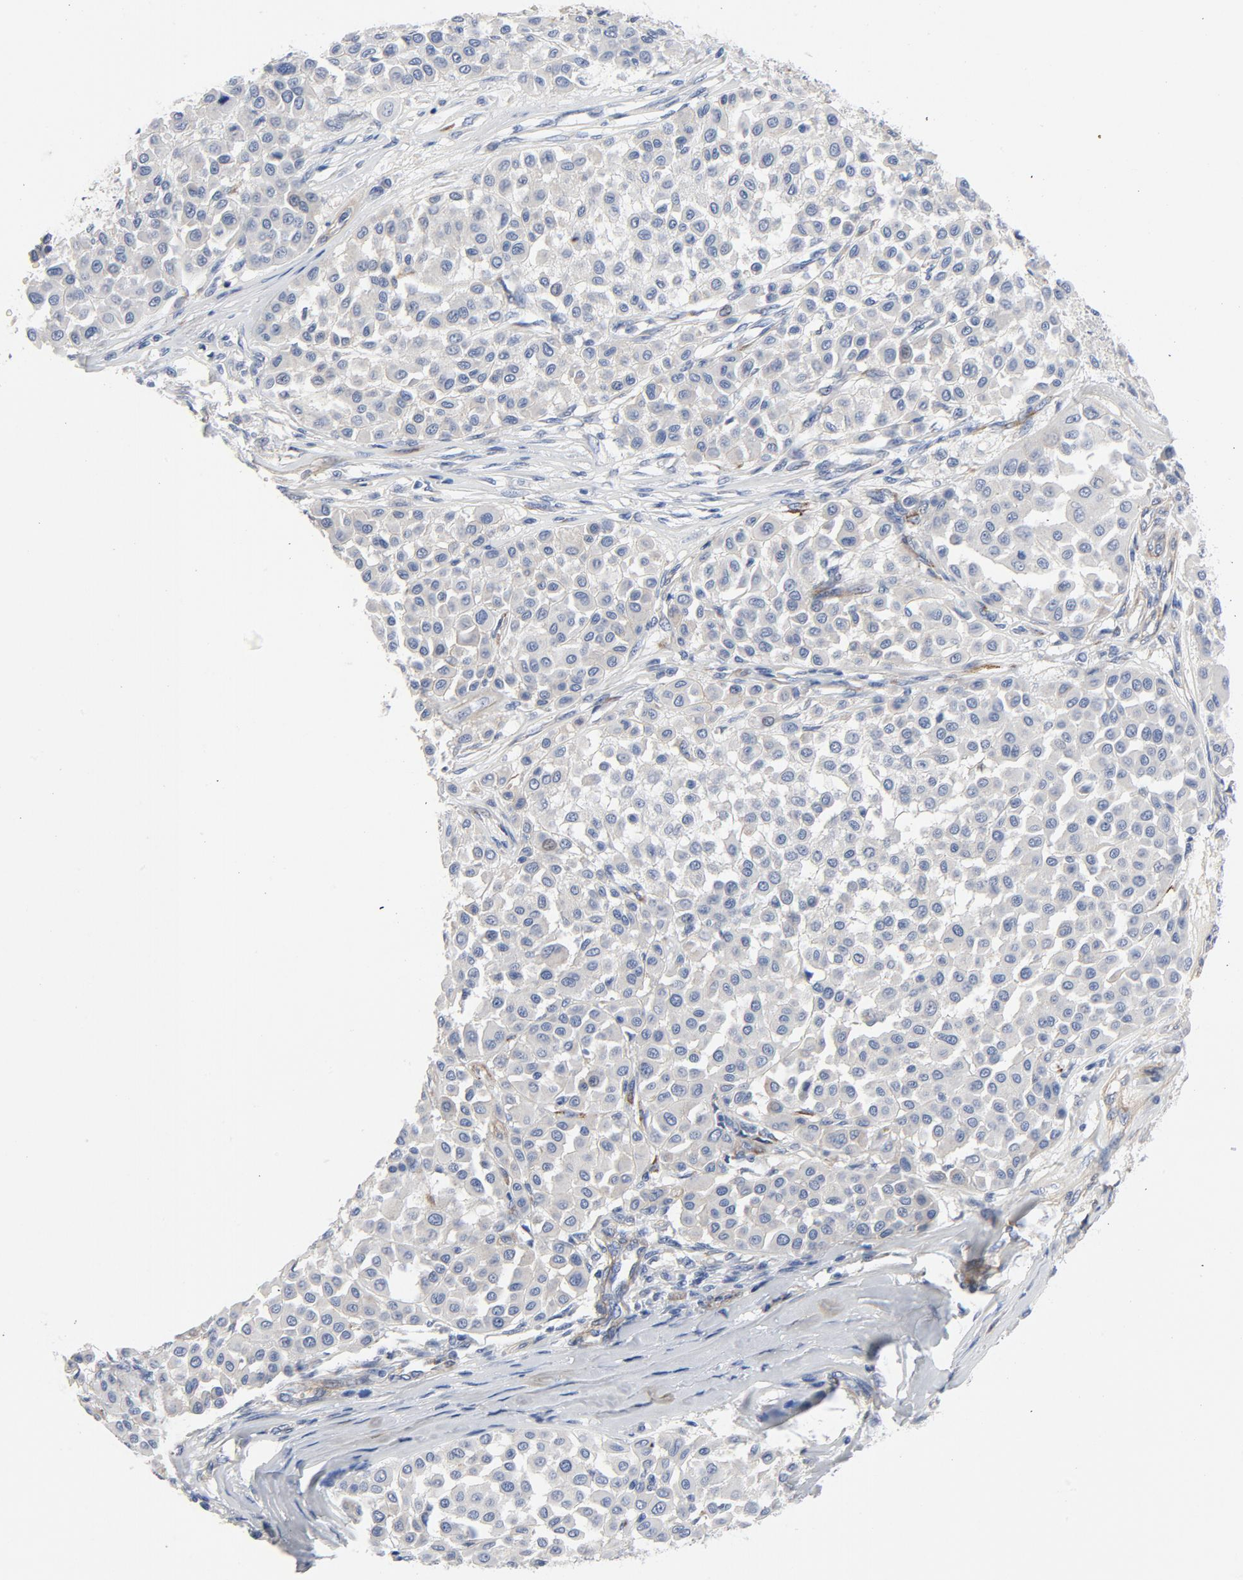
{"staining": {"intensity": "negative", "quantity": "none", "location": "none"}, "tissue": "melanoma", "cell_type": "Tumor cells", "image_type": "cancer", "snomed": [{"axis": "morphology", "description": "Malignant melanoma, Metastatic site"}, {"axis": "topography", "description": "Soft tissue"}], "caption": "DAB (3,3'-diaminobenzidine) immunohistochemical staining of malignant melanoma (metastatic site) exhibits no significant staining in tumor cells.", "gene": "LAMC1", "patient": {"sex": "male", "age": 41}}